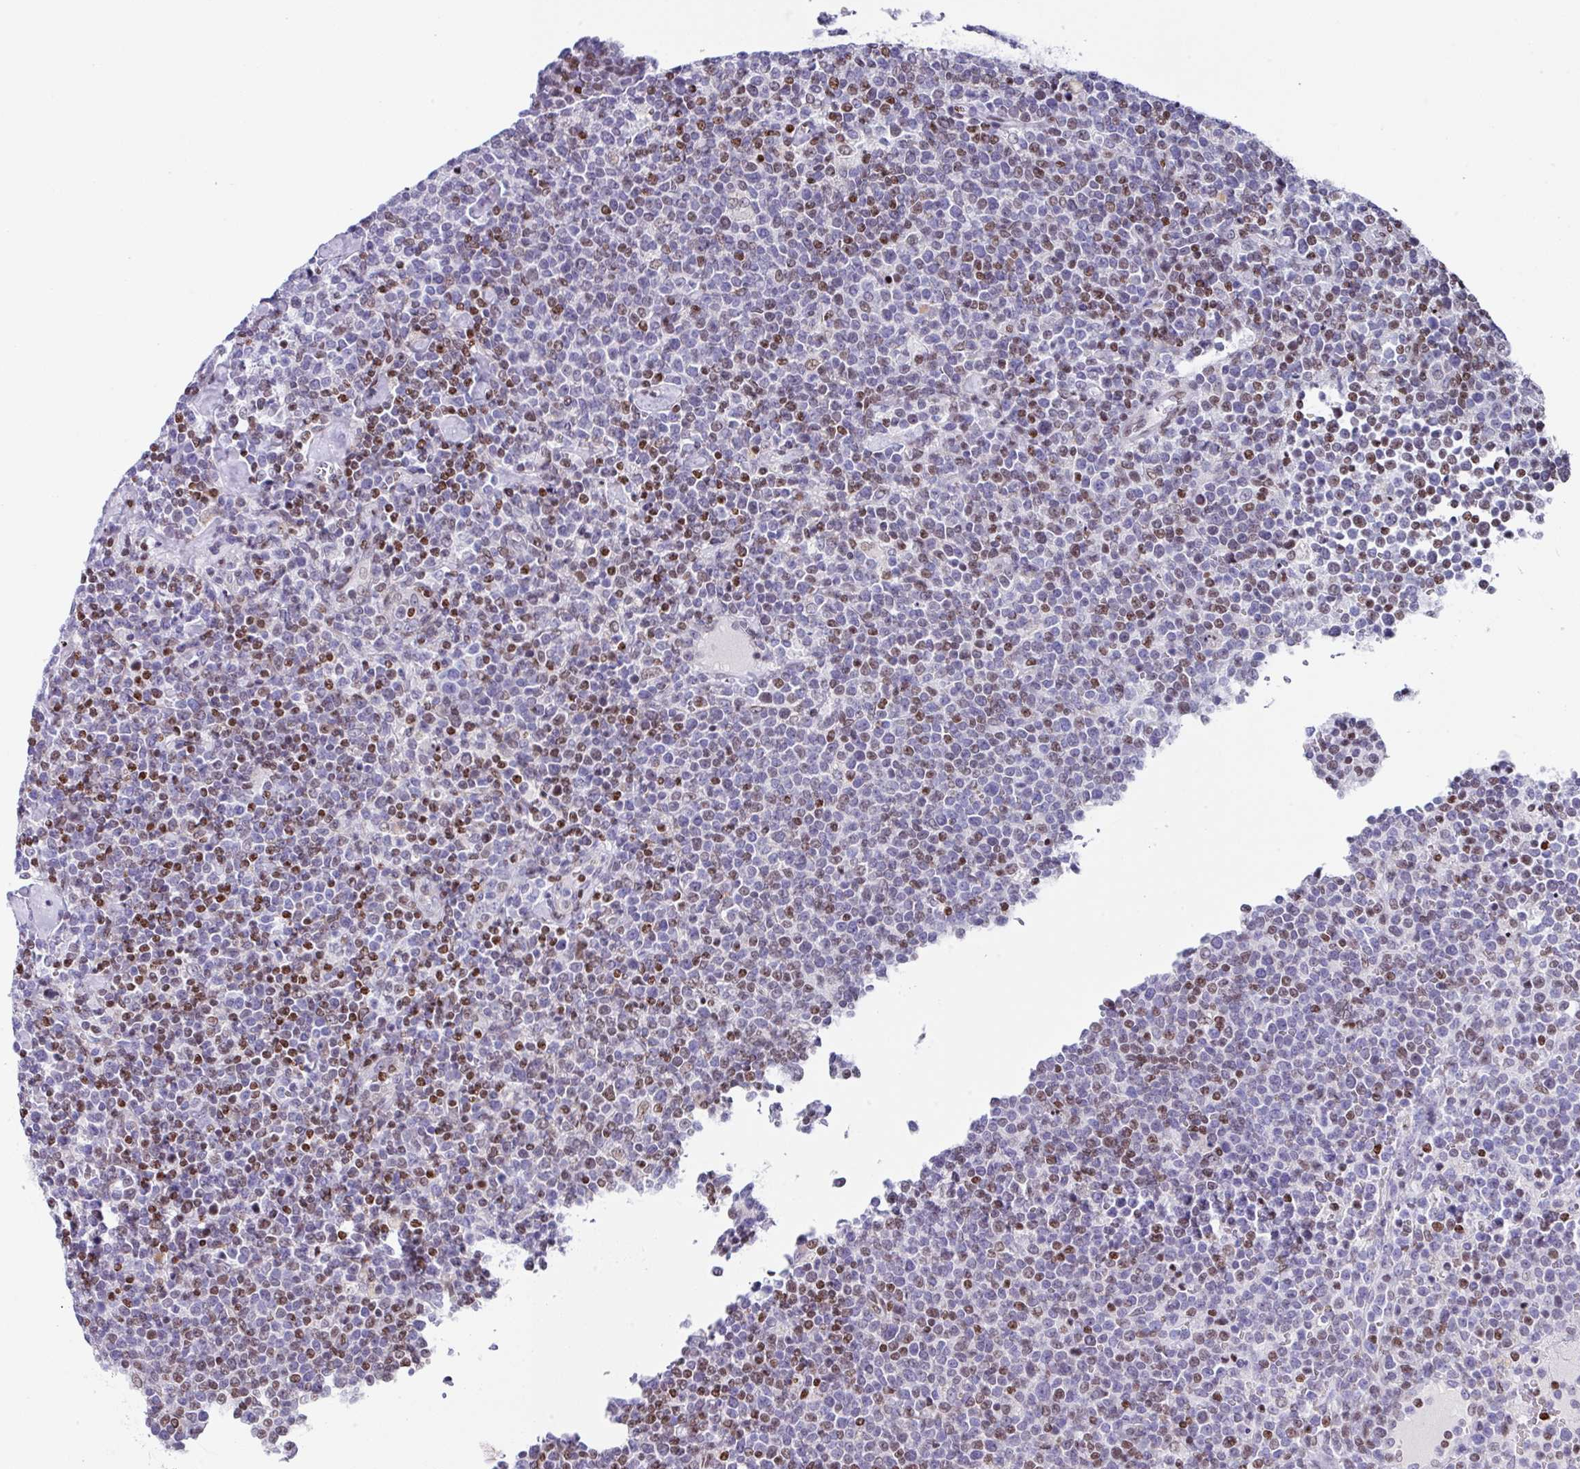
{"staining": {"intensity": "moderate", "quantity": "25%-75%", "location": "nuclear"}, "tissue": "lymphoma", "cell_type": "Tumor cells", "image_type": "cancer", "snomed": [{"axis": "morphology", "description": "Malignant lymphoma, non-Hodgkin's type, High grade"}, {"axis": "topography", "description": "Lymph node"}], "caption": "Human high-grade malignant lymphoma, non-Hodgkin's type stained with a protein marker demonstrates moderate staining in tumor cells.", "gene": "TCF3", "patient": {"sex": "male", "age": 61}}